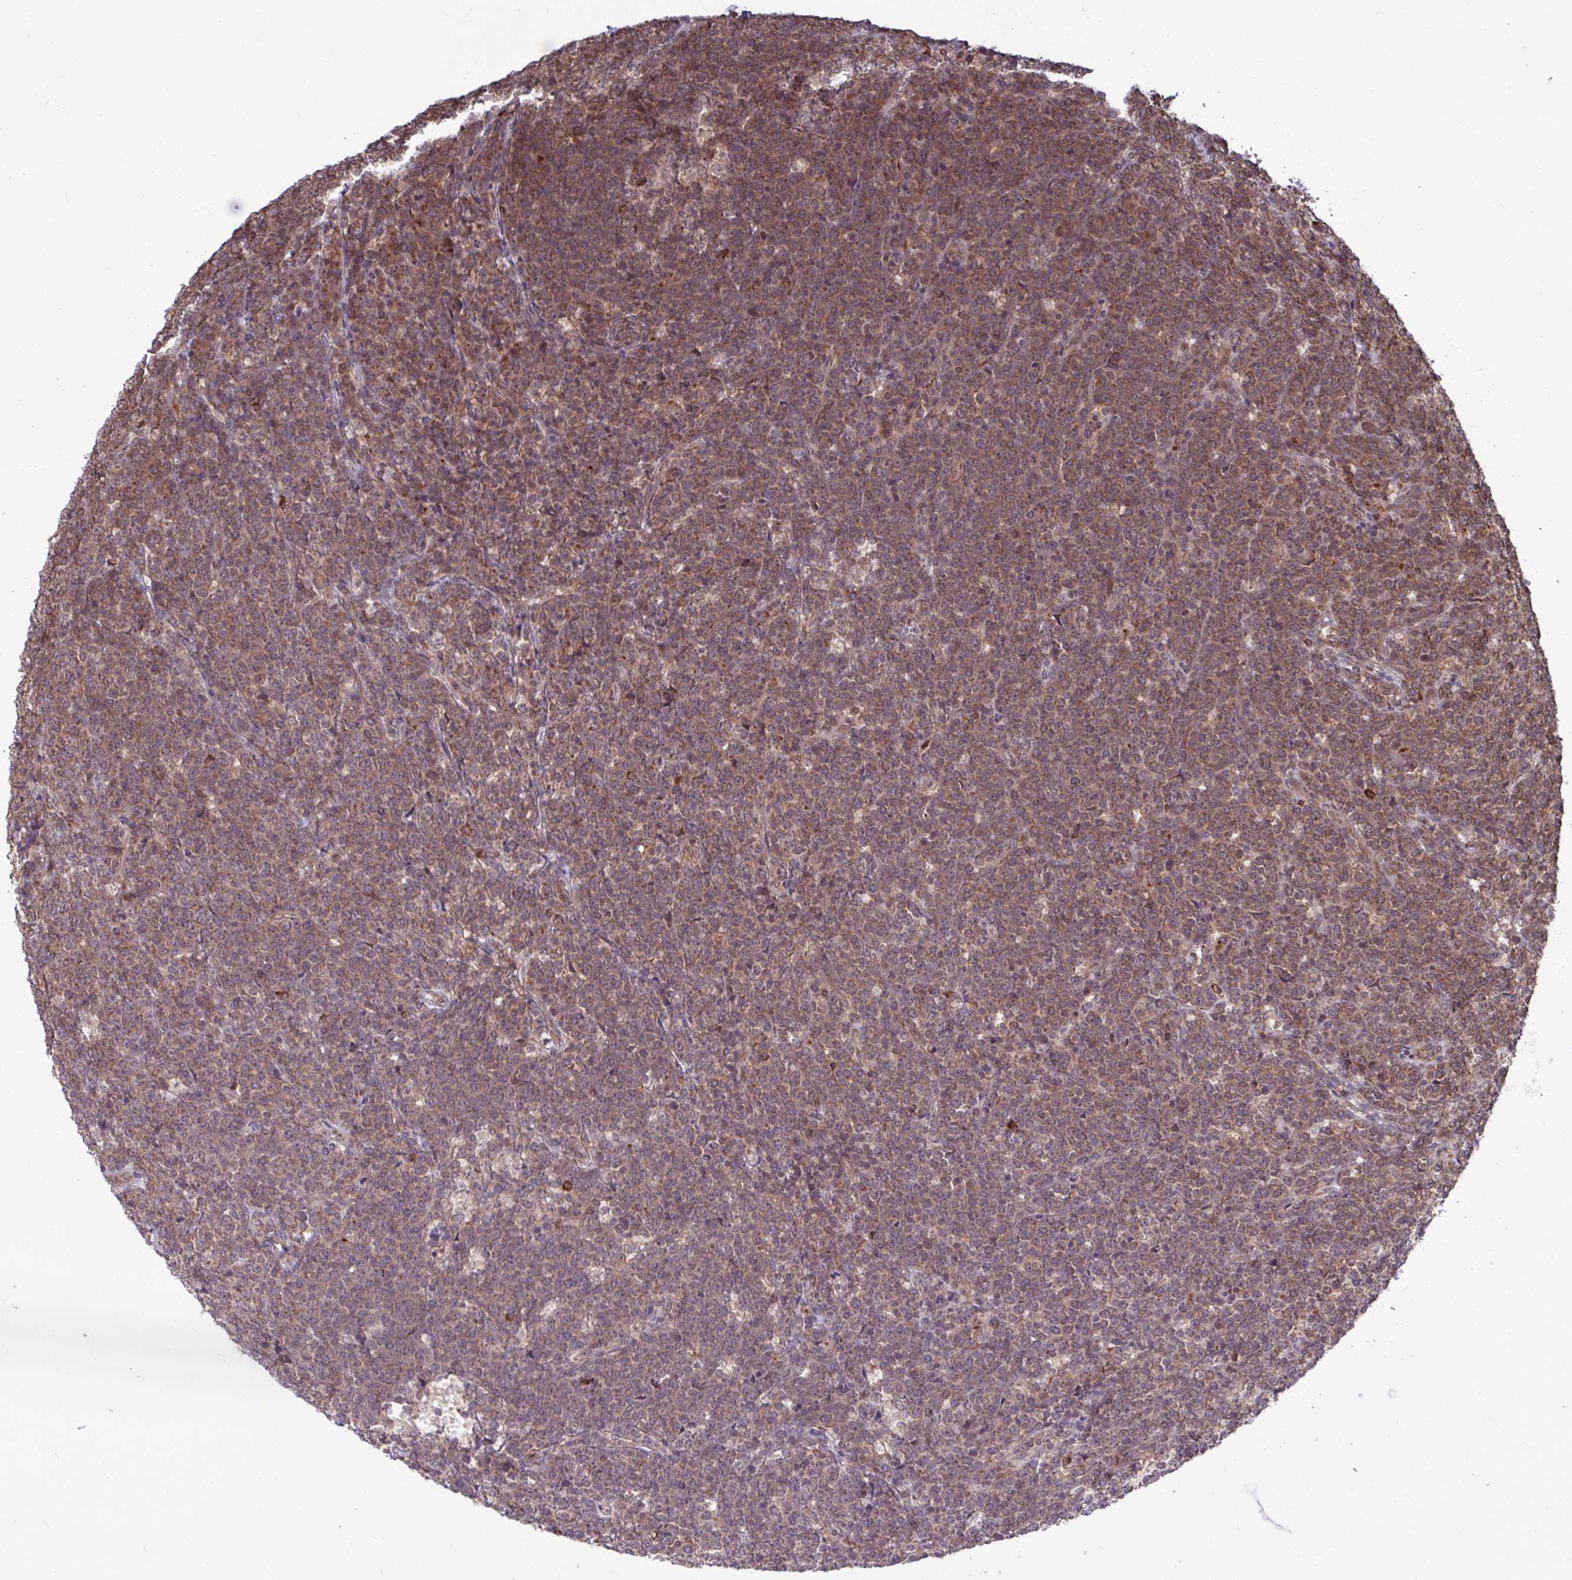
{"staining": {"intensity": "weak", "quantity": ">75%", "location": "cytoplasmic/membranous"}, "tissue": "lymphoma", "cell_type": "Tumor cells", "image_type": "cancer", "snomed": [{"axis": "morphology", "description": "Malignant lymphoma, non-Hodgkin's type, High grade"}, {"axis": "topography", "description": "Small intestine"}, {"axis": "topography", "description": "Colon"}], "caption": "Immunohistochemistry (IHC) (DAB (3,3'-diaminobenzidine)) staining of lymphoma displays weak cytoplasmic/membranous protein expression in approximately >75% of tumor cells.", "gene": "FMR1", "patient": {"sex": "male", "age": 8}}